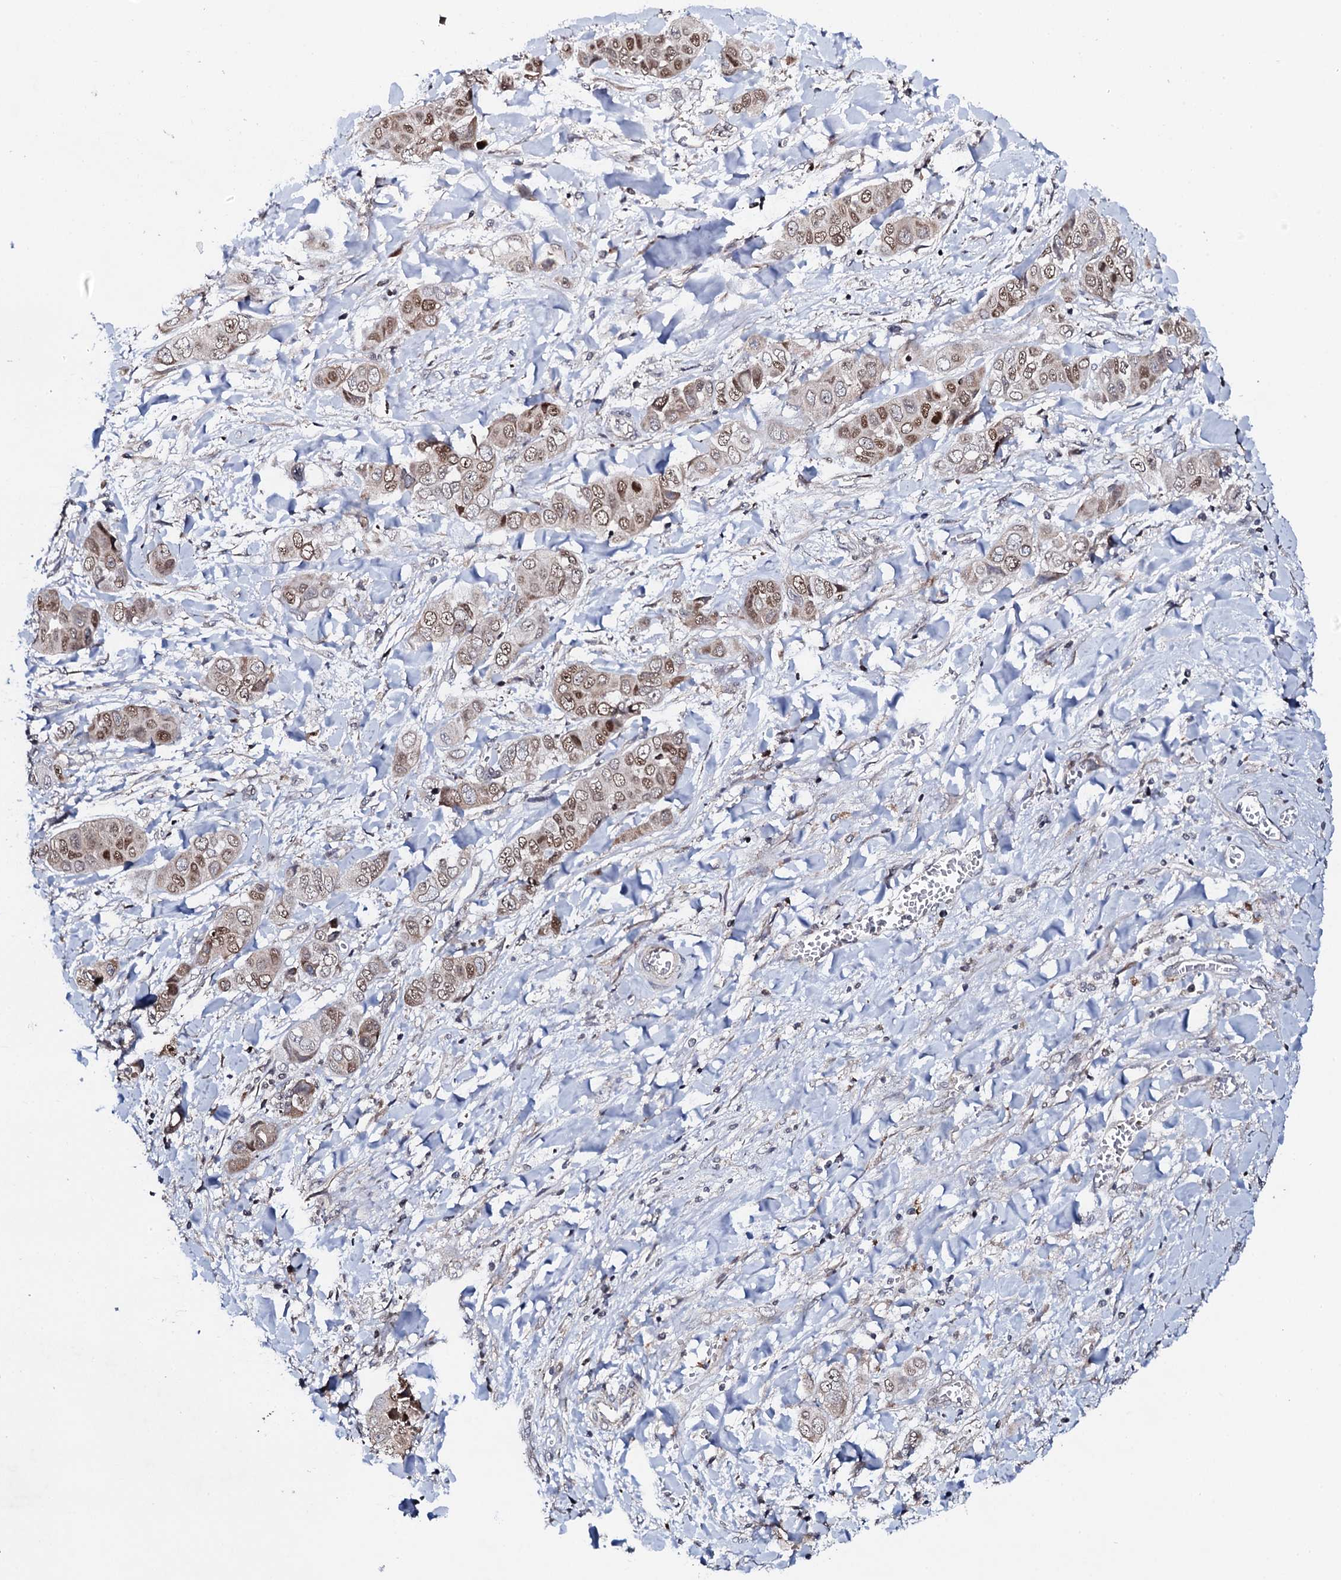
{"staining": {"intensity": "moderate", "quantity": ">75%", "location": "nuclear"}, "tissue": "liver cancer", "cell_type": "Tumor cells", "image_type": "cancer", "snomed": [{"axis": "morphology", "description": "Cholangiocarcinoma"}, {"axis": "topography", "description": "Liver"}], "caption": "Immunohistochemistry (IHC) (DAB (3,3'-diaminobenzidine)) staining of human cholangiocarcinoma (liver) demonstrates moderate nuclear protein staining in approximately >75% of tumor cells. The staining was performed using DAB (3,3'-diaminobenzidine) to visualize the protein expression in brown, while the nuclei were stained in blue with hematoxylin (Magnification: 20x).", "gene": "FAM111A", "patient": {"sex": "female", "age": 52}}